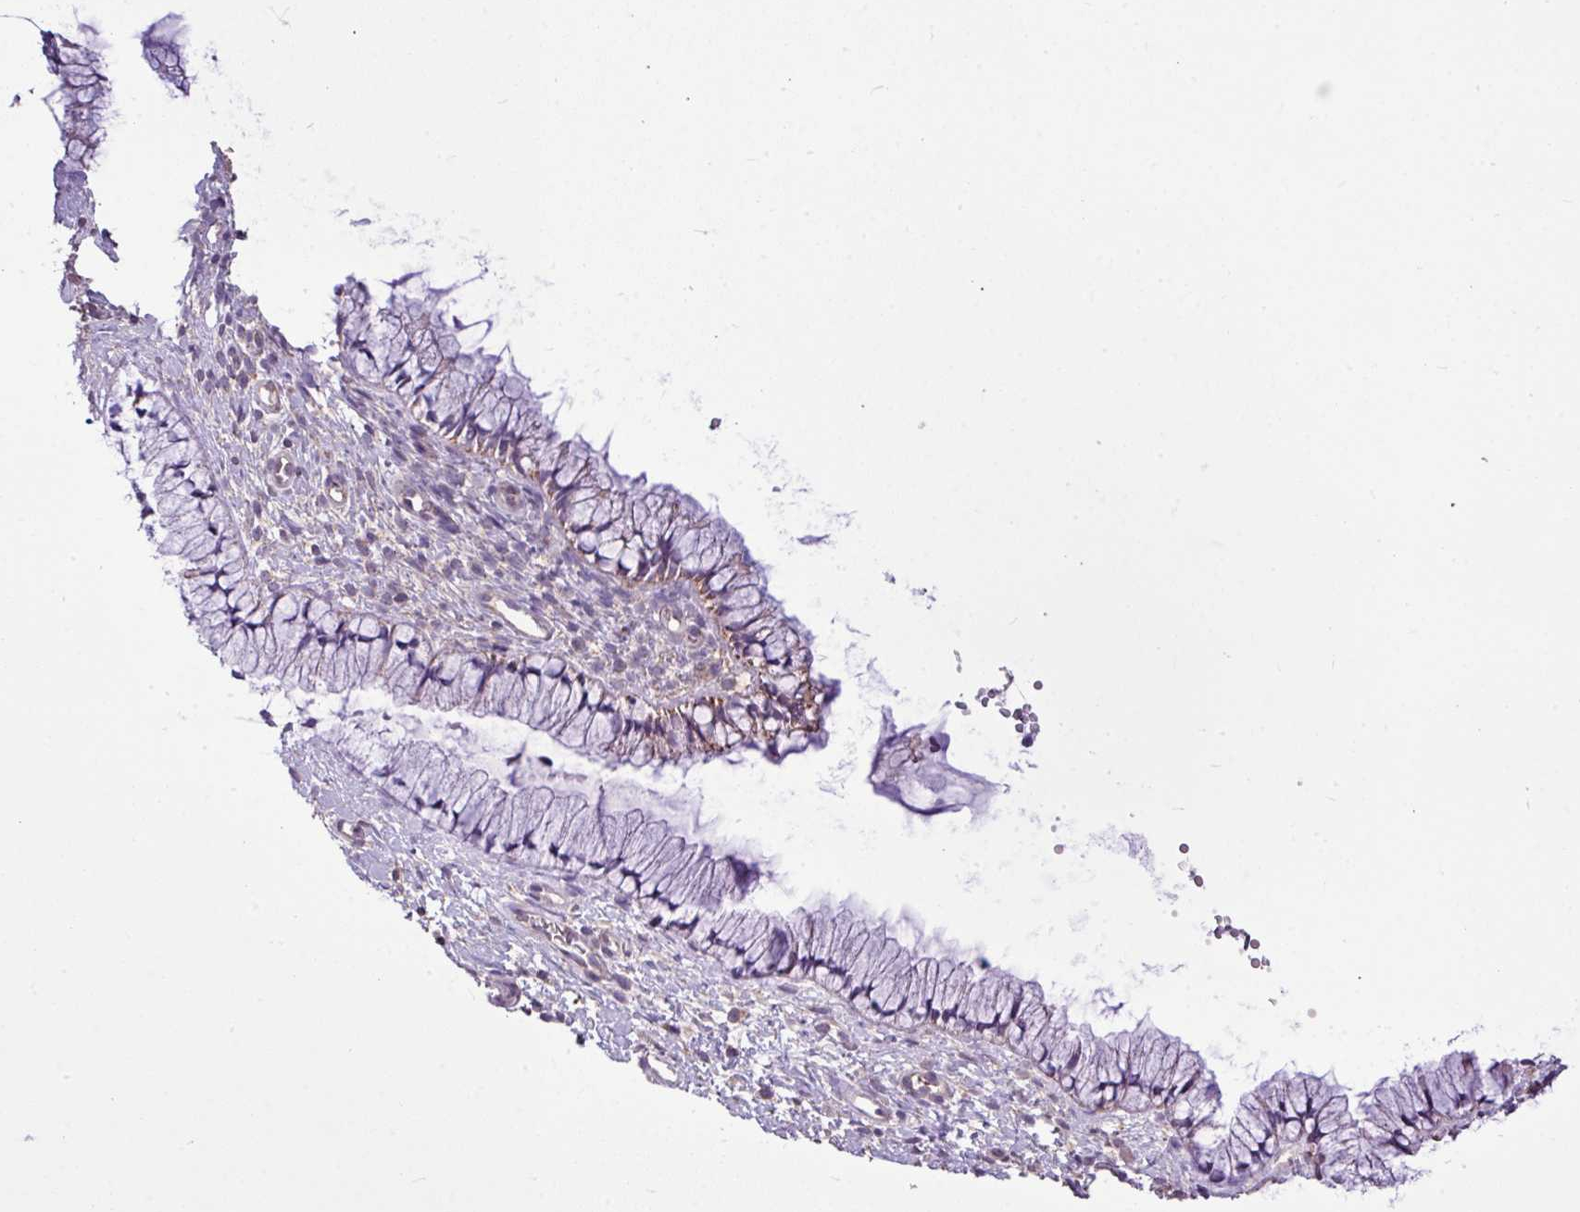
{"staining": {"intensity": "weak", "quantity": "<25%", "location": "cytoplasmic/membranous"}, "tissue": "cervix", "cell_type": "Glandular cells", "image_type": "normal", "snomed": [{"axis": "morphology", "description": "Normal tissue, NOS"}, {"axis": "topography", "description": "Cervix"}], "caption": "Cervix was stained to show a protein in brown. There is no significant positivity in glandular cells. (Brightfield microscopy of DAB (3,3'-diaminobenzidine) IHC at high magnification).", "gene": "ALDH2", "patient": {"sex": "female", "age": 36}}